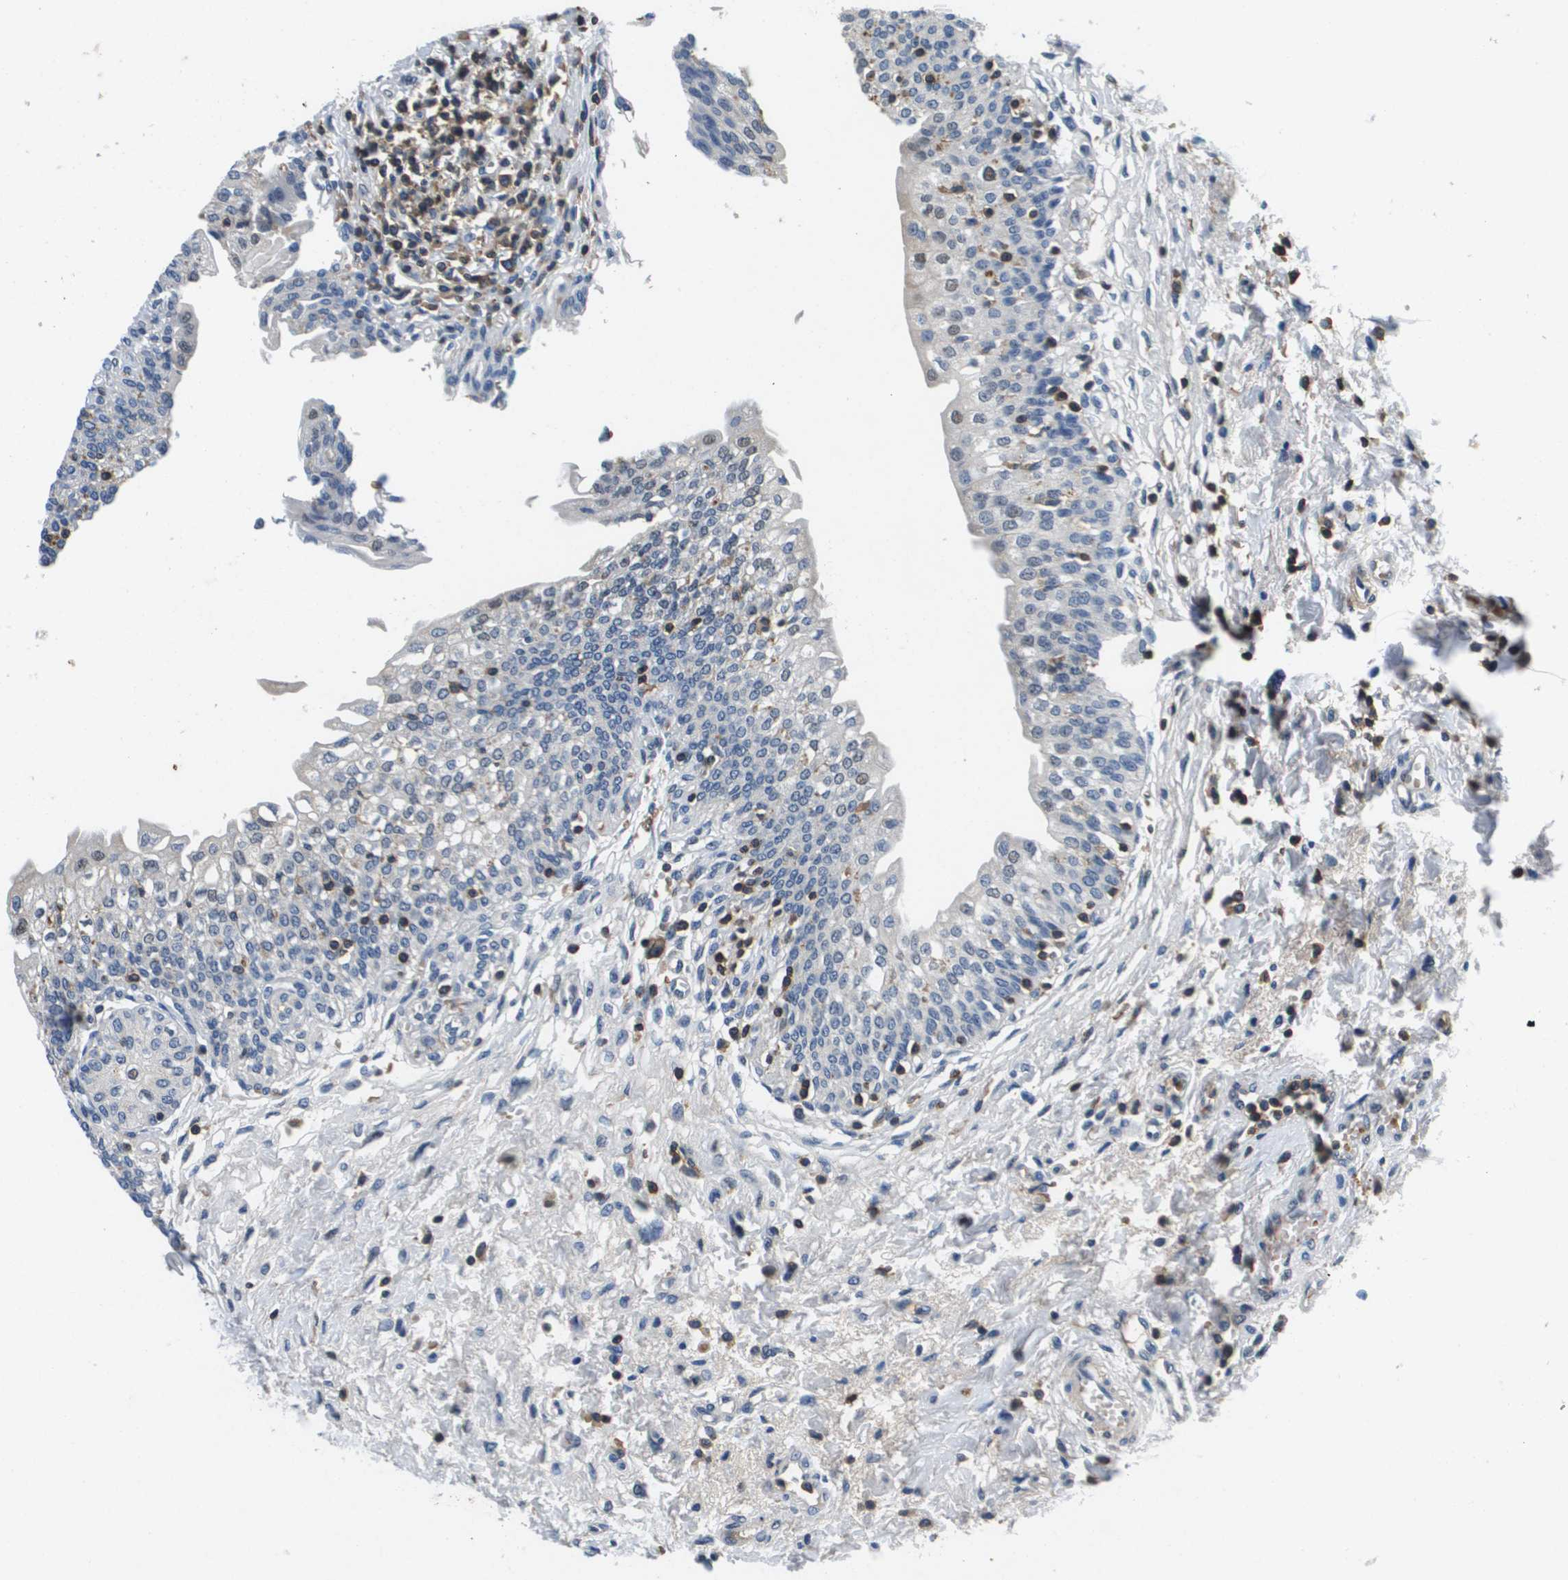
{"staining": {"intensity": "negative", "quantity": "none", "location": "none"}, "tissue": "urinary bladder", "cell_type": "Urothelial cells", "image_type": "normal", "snomed": [{"axis": "morphology", "description": "Normal tissue, NOS"}, {"axis": "topography", "description": "Urinary bladder"}], "caption": "This is an immunohistochemistry (IHC) photomicrograph of benign urinary bladder. There is no expression in urothelial cells.", "gene": "KCNQ5", "patient": {"sex": "male", "age": 55}}